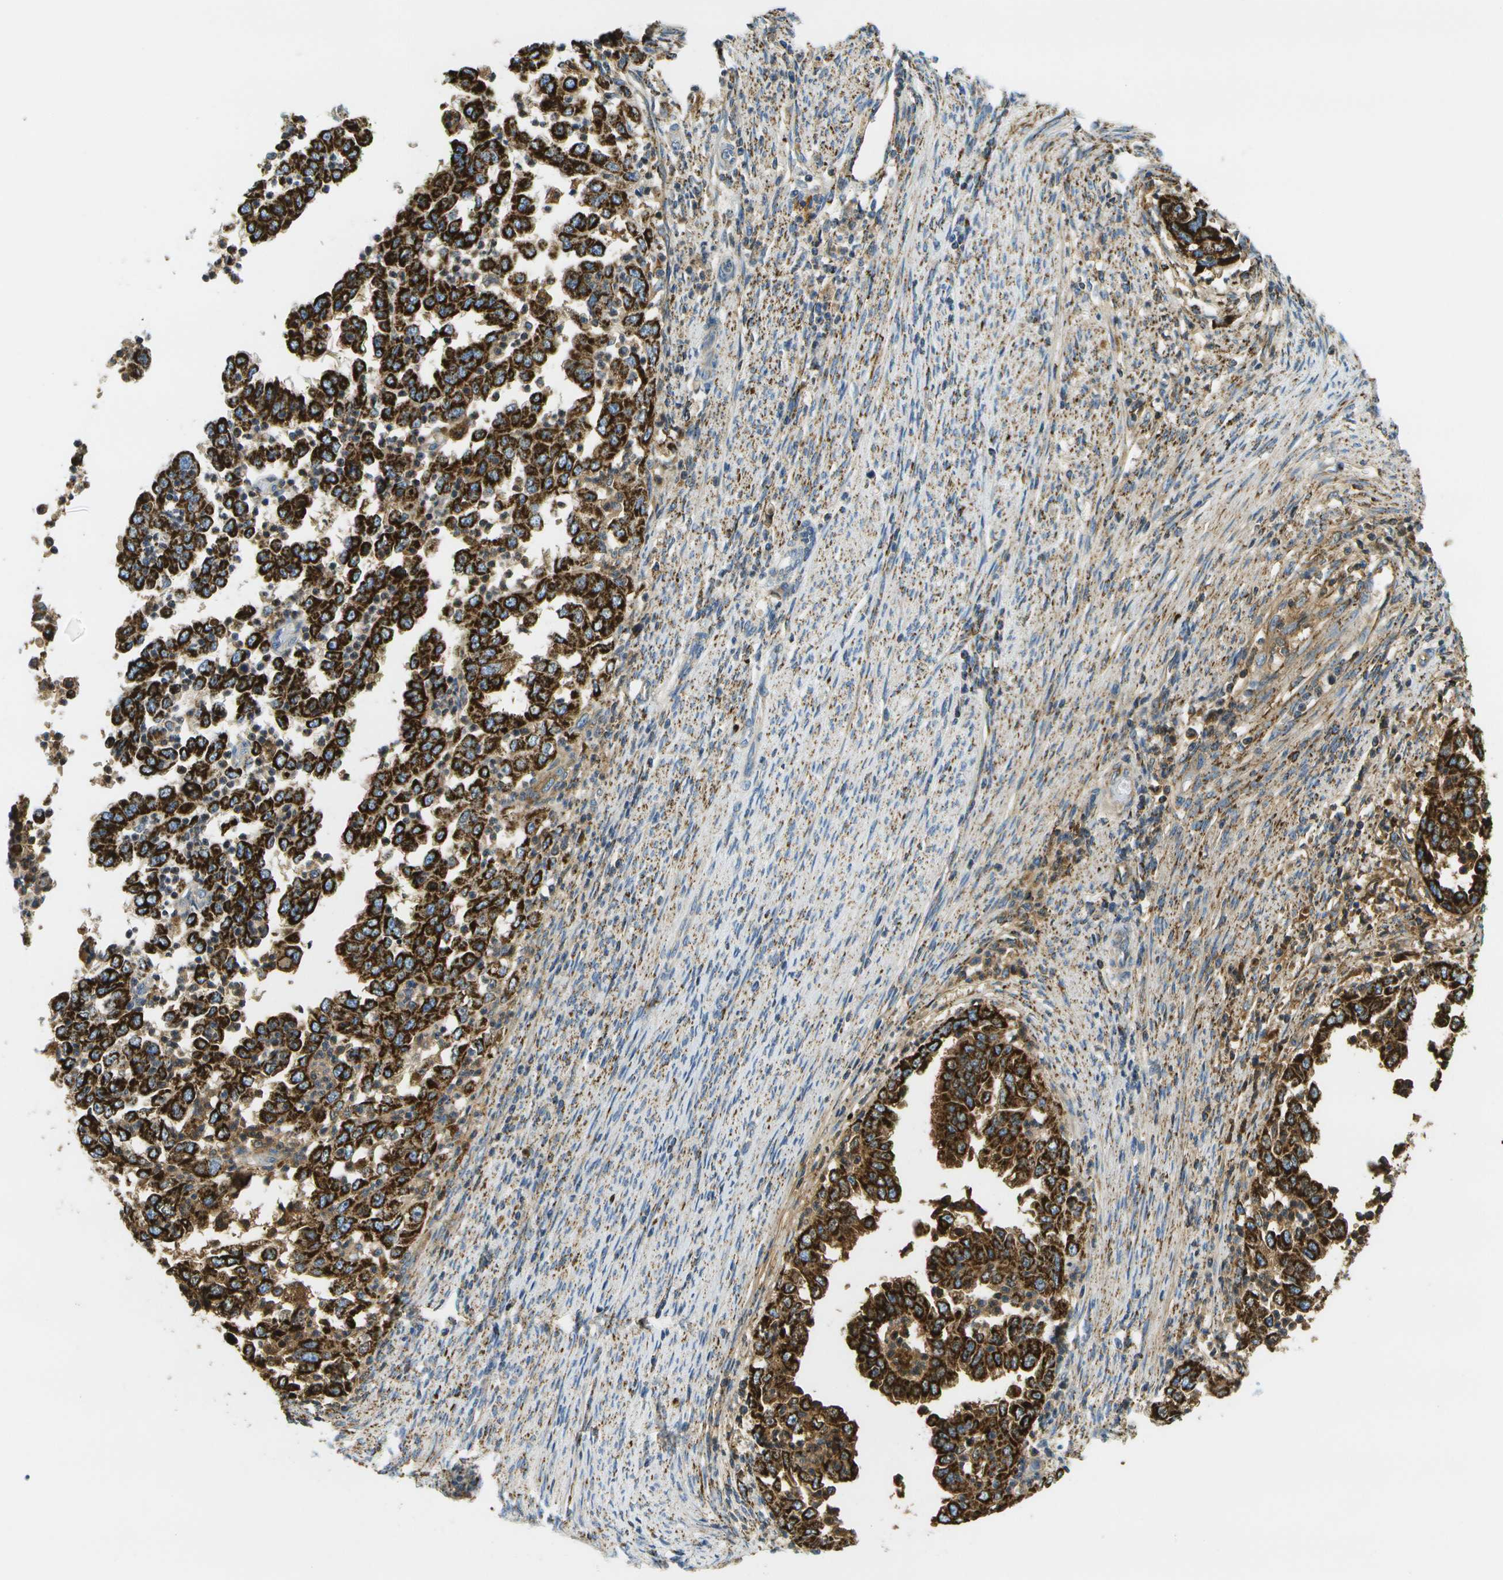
{"staining": {"intensity": "strong", "quantity": ">75%", "location": "cytoplasmic/membranous"}, "tissue": "endometrial cancer", "cell_type": "Tumor cells", "image_type": "cancer", "snomed": [{"axis": "morphology", "description": "Adenocarcinoma, NOS"}, {"axis": "topography", "description": "Endometrium"}], "caption": "There is high levels of strong cytoplasmic/membranous staining in tumor cells of endometrial cancer, as demonstrated by immunohistochemical staining (brown color).", "gene": "HLCS", "patient": {"sex": "female", "age": 85}}